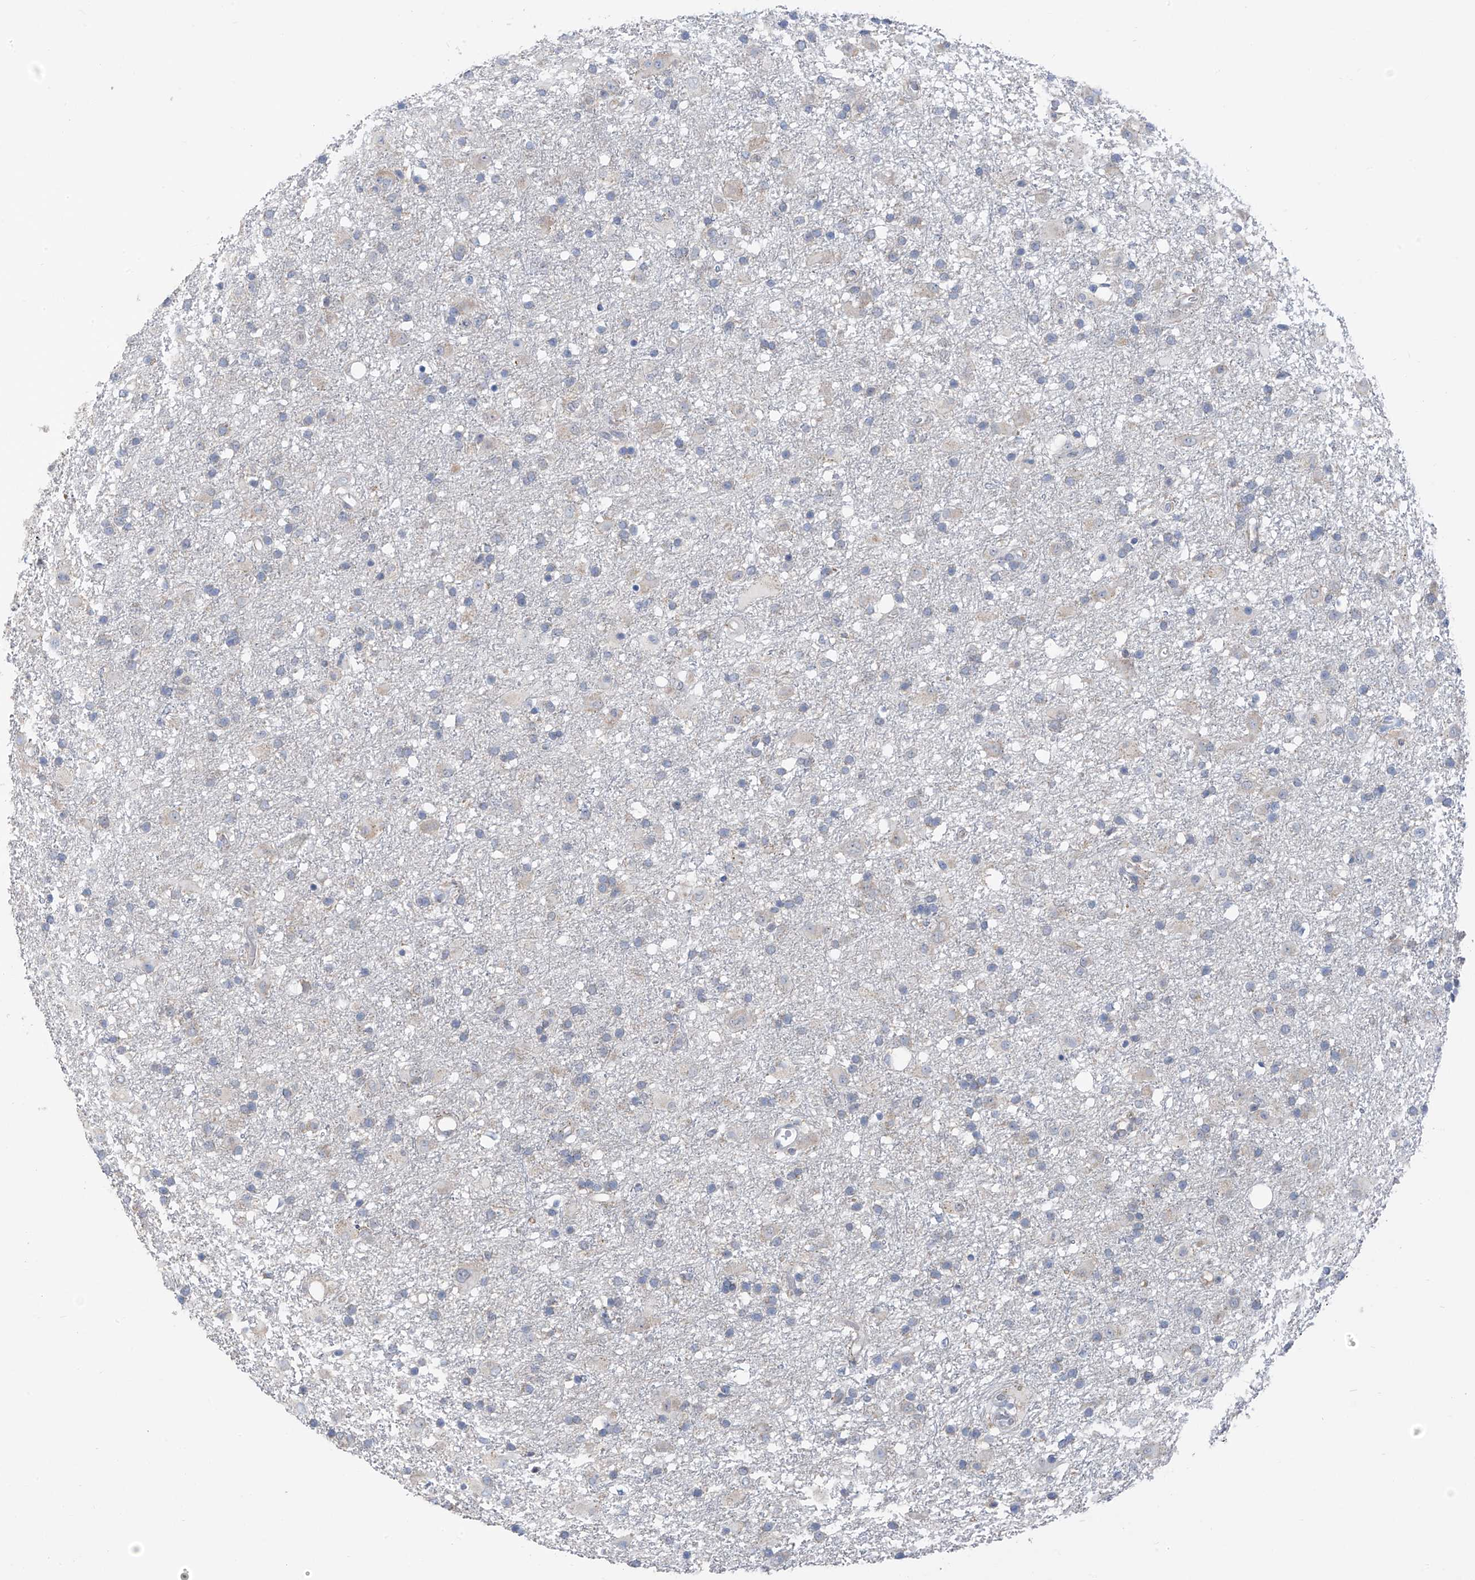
{"staining": {"intensity": "negative", "quantity": "none", "location": "none"}, "tissue": "glioma", "cell_type": "Tumor cells", "image_type": "cancer", "snomed": [{"axis": "morphology", "description": "Glioma, malignant, Low grade"}, {"axis": "topography", "description": "Brain"}], "caption": "Glioma was stained to show a protein in brown. There is no significant staining in tumor cells. Brightfield microscopy of immunohistochemistry stained with DAB (brown) and hematoxylin (blue), captured at high magnification.", "gene": "RPL4", "patient": {"sex": "male", "age": 65}}